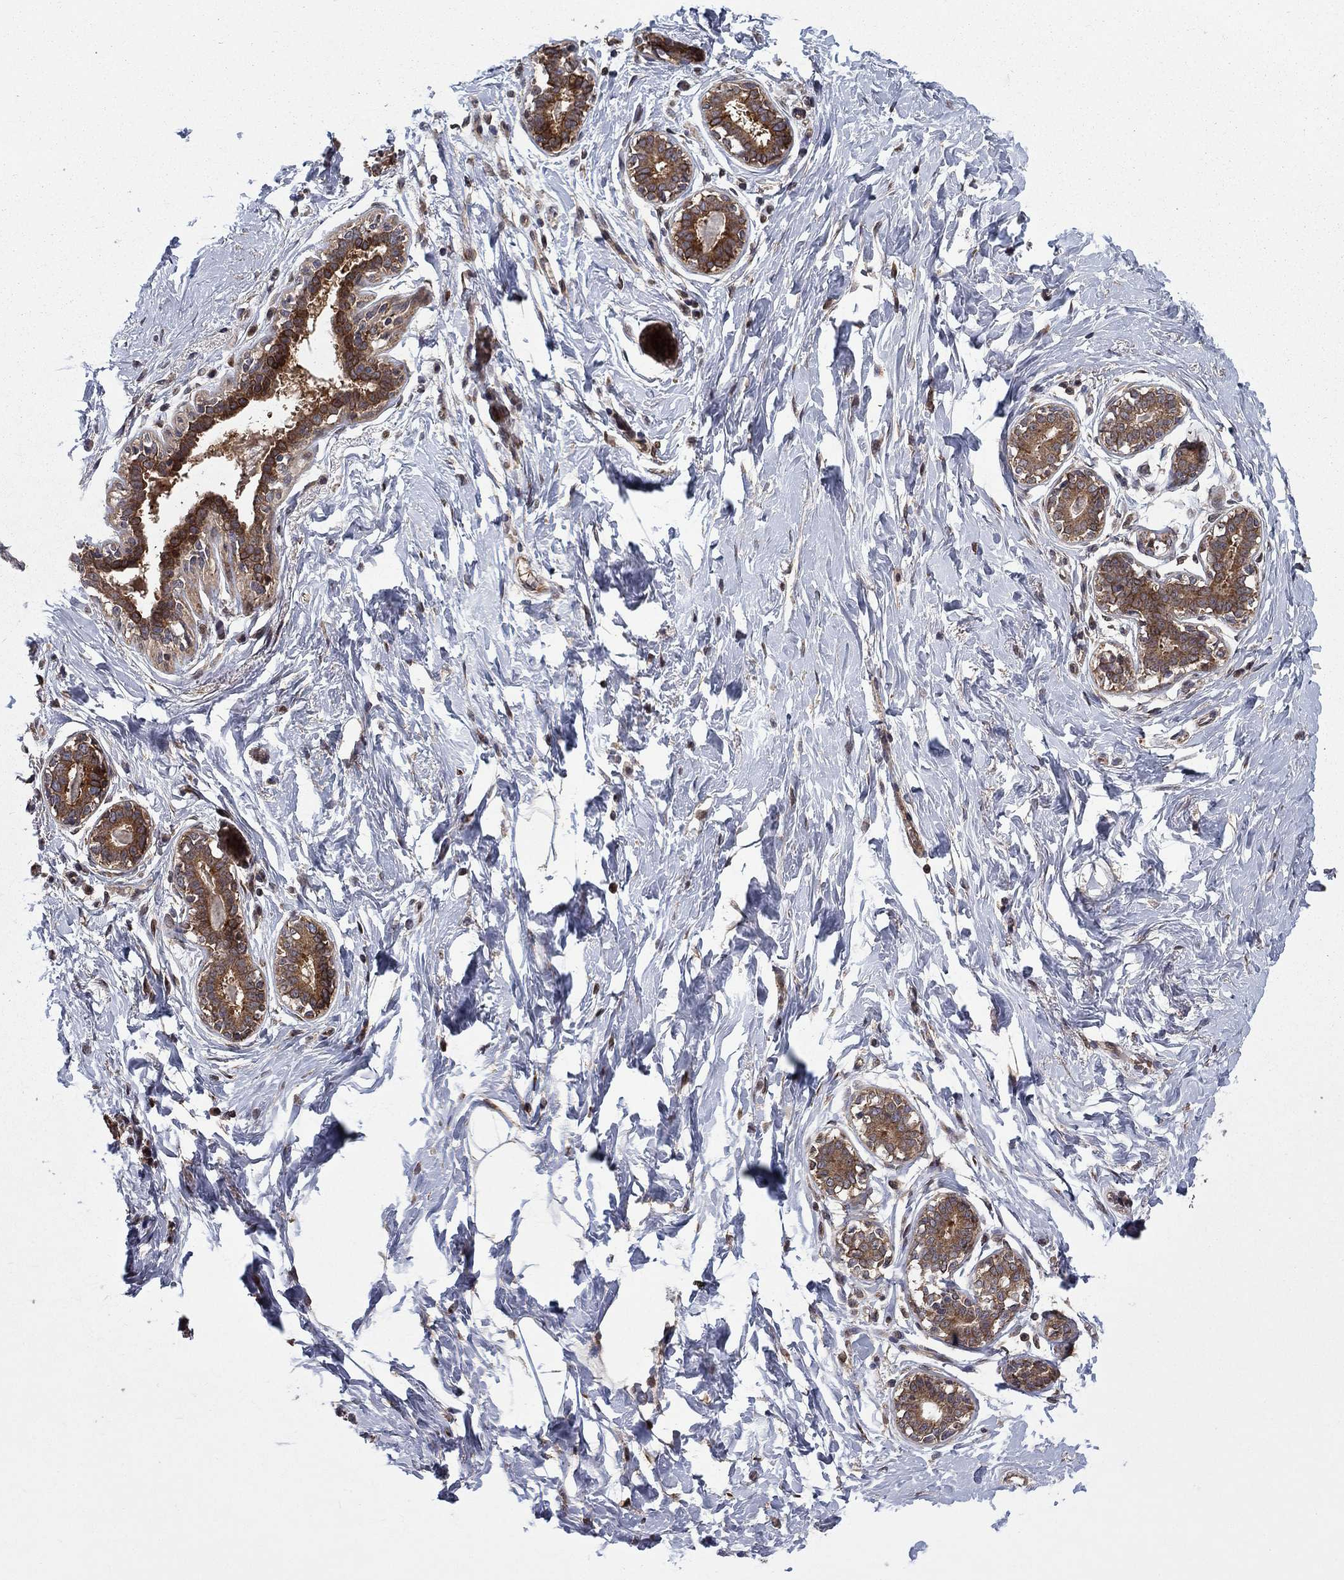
{"staining": {"intensity": "strong", "quantity": ">75%", "location": "cytoplasmic/membranous"}, "tissue": "breast", "cell_type": "Glandular cells", "image_type": "normal", "snomed": [{"axis": "morphology", "description": "Normal tissue, NOS"}, {"axis": "morphology", "description": "Lobular carcinoma, in situ"}, {"axis": "topography", "description": "Breast"}], "caption": "Glandular cells exhibit high levels of strong cytoplasmic/membranous positivity in about >75% of cells in benign breast. (IHC, brightfield microscopy, high magnification).", "gene": "HDAC4", "patient": {"sex": "female", "age": 35}}